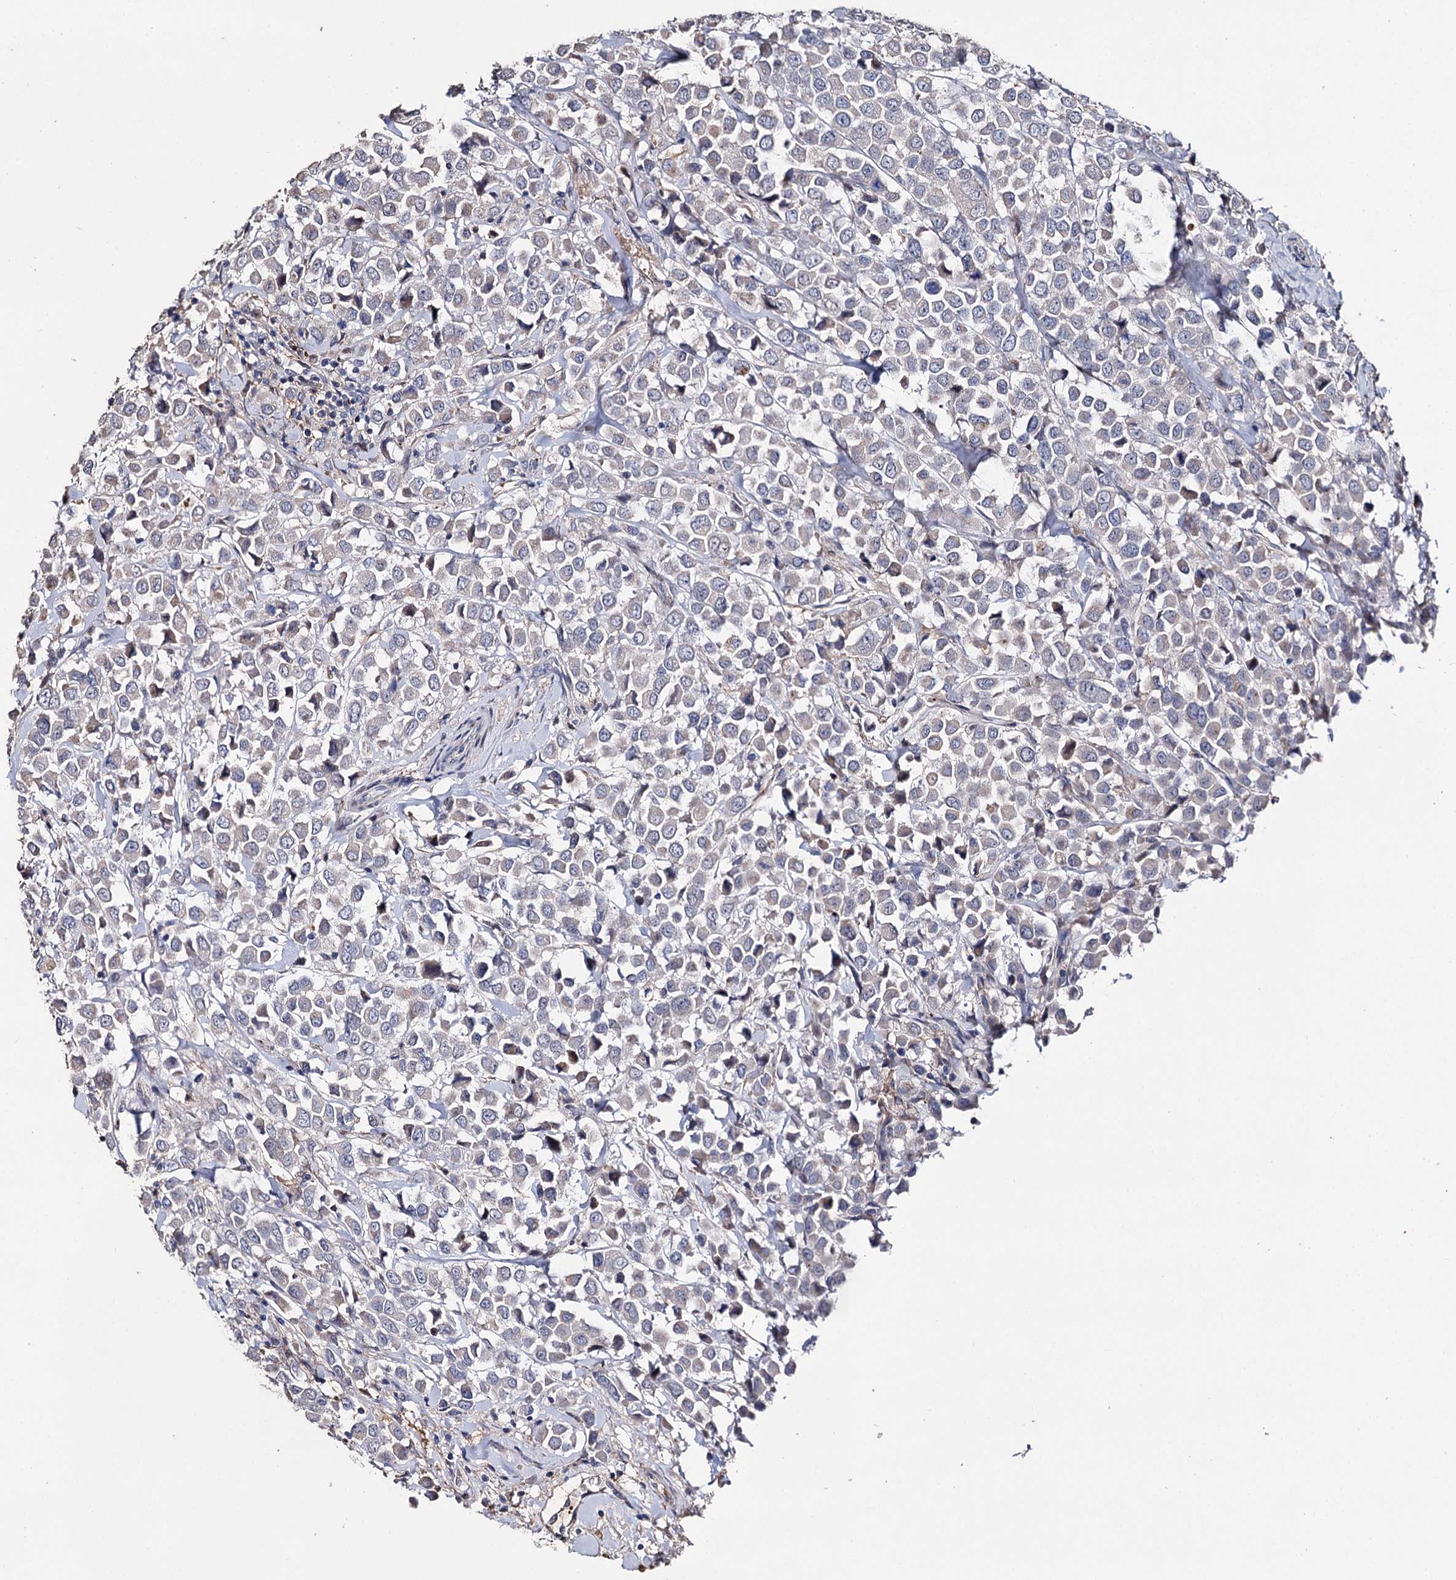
{"staining": {"intensity": "negative", "quantity": "none", "location": "none"}, "tissue": "breast cancer", "cell_type": "Tumor cells", "image_type": "cancer", "snomed": [{"axis": "morphology", "description": "Duct carcinoma"}, {"axis": "topography", "description": "Breast"}], "caption": "This is a micrograph of immunohistochemistry staining of breast intraductal carcinoma, which shows no expression in tumor cells.", "gene": "DNAH6", "patient": {"sex": "female", "age": 61}}